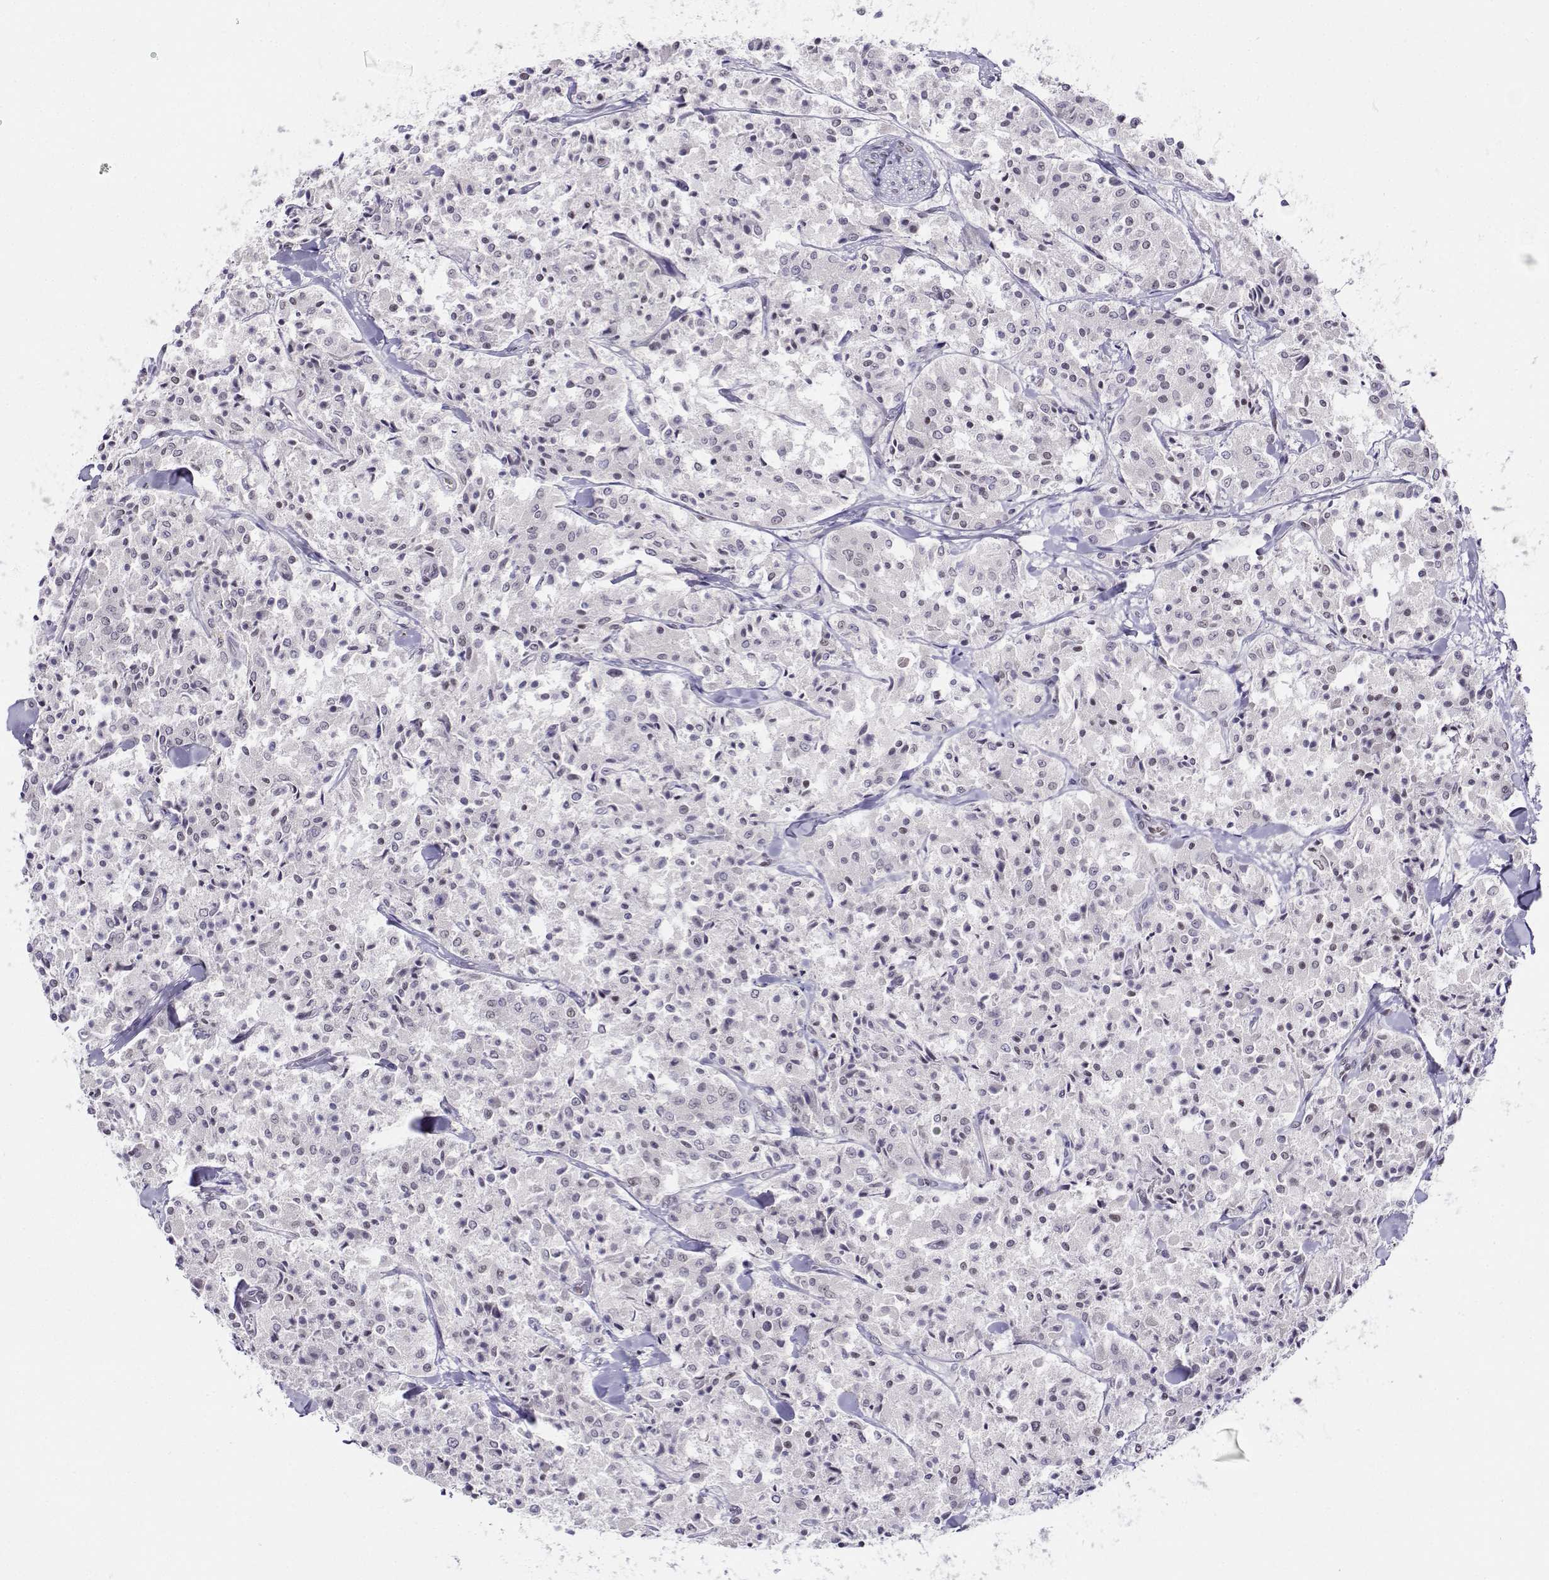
{"staining": {"intensity": "negative", "quantity": "none", "location": "none"}, "tissue": "carcinoid", "cell_type": "Tumor cells", "image_type": "cancer", "snomed": [{"axis": "morphology", "description": "Carcinoid, malignant, NOS"}, {"axis": "topography", "description": "Lung"}], "caption": "The immunohistochemistry image has no significant expression in tumor cells of carcinoid tissue.", "gene": "ERF", "patient": {"sex": "male", "age": 71}}